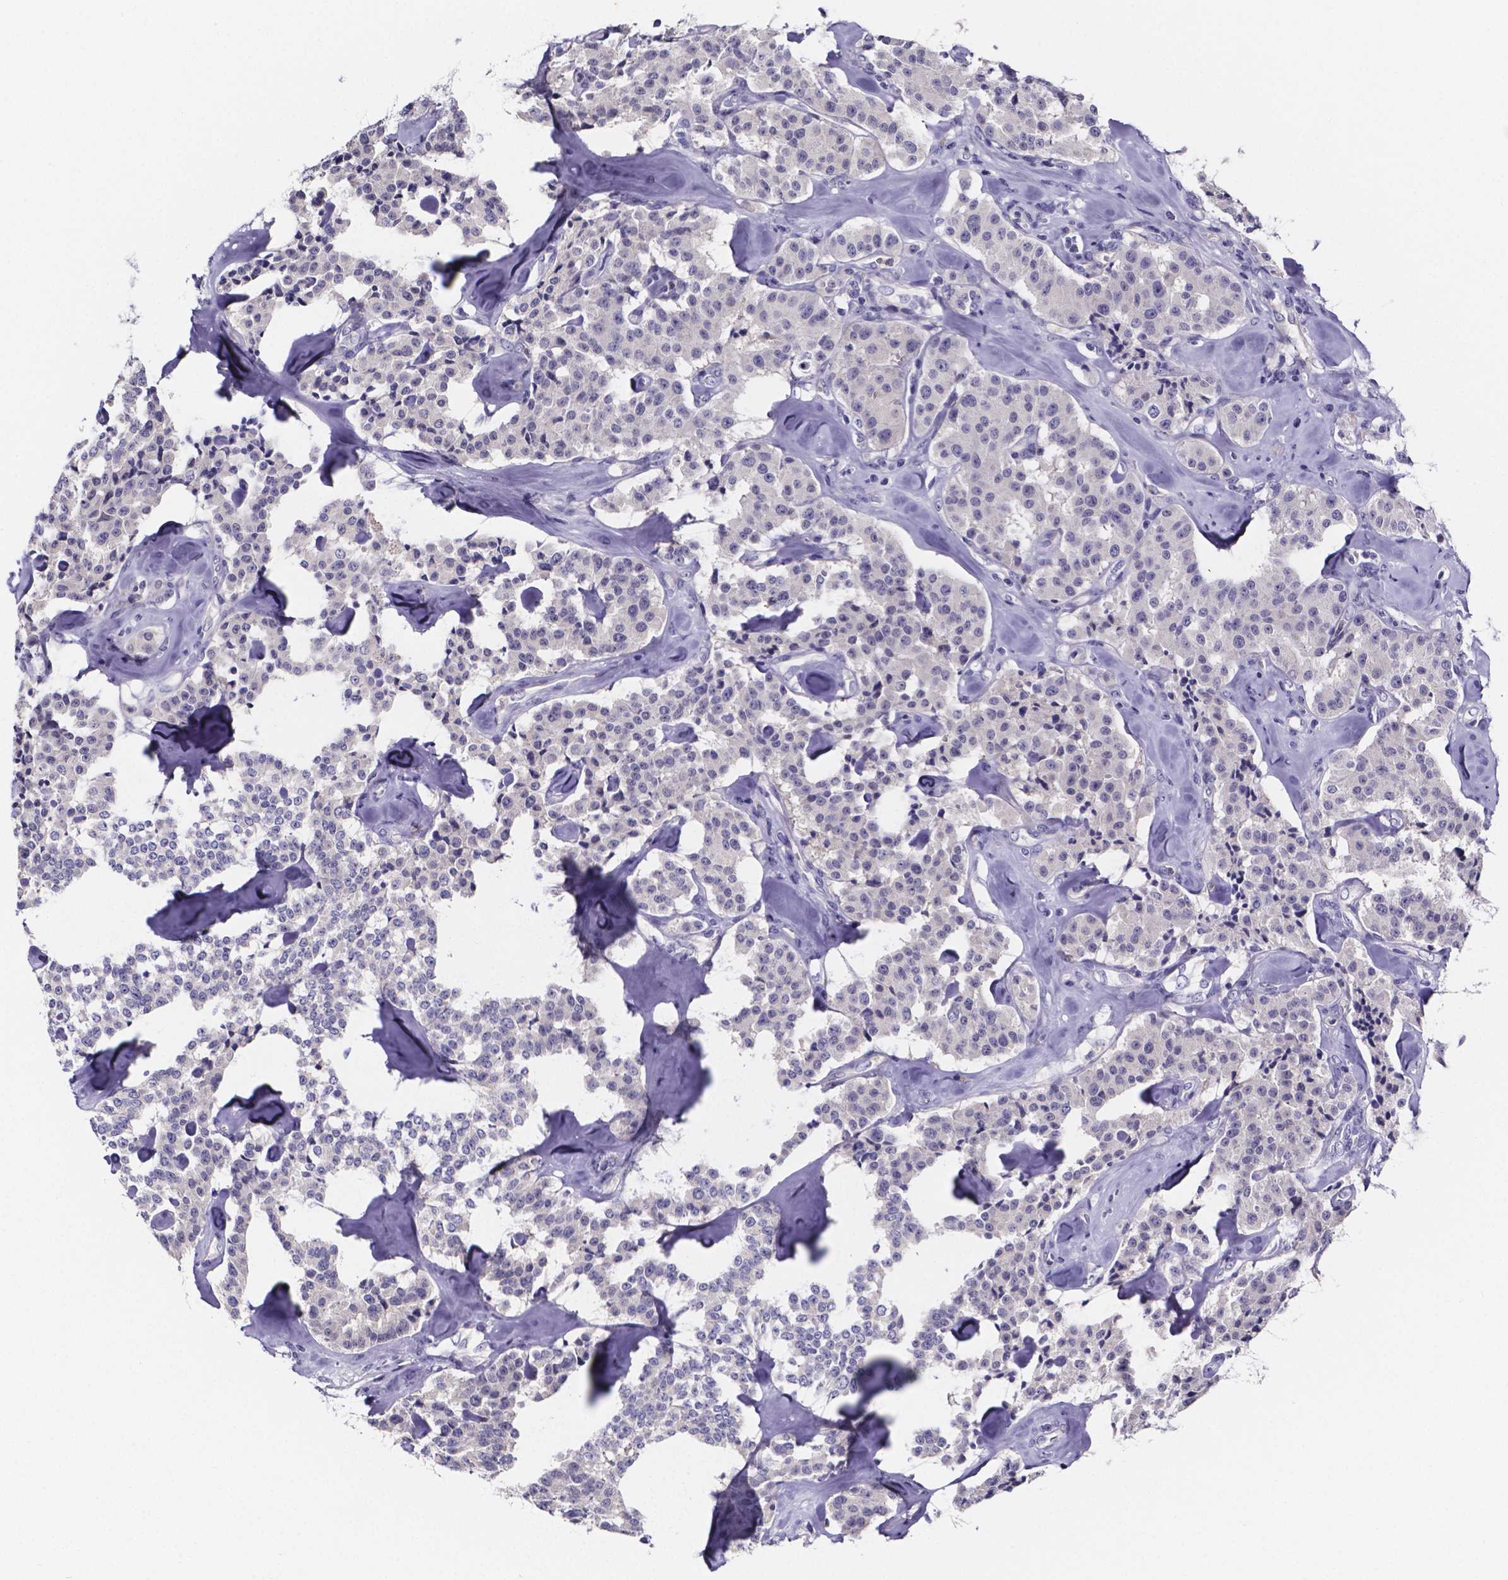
{"staining": {"intensity": "negative", "quantity": "none", "location": "none"}, "tissue": "carcinoid", "cell_type": "Tumor cells", "image_type": "cancer", "snomed": [{"axis": "morphology", "description": "Carcinoid, malignant, NOS"}, {"axis": "topography", "description": "Pancreas"}], "caption": "Human carcinoid stained for a protein using immunohistochemistry (IHC) shows no positivity in tumor cells.", "gene": "IZUMO1", "patient": {"sex": "male", "age": 41}}